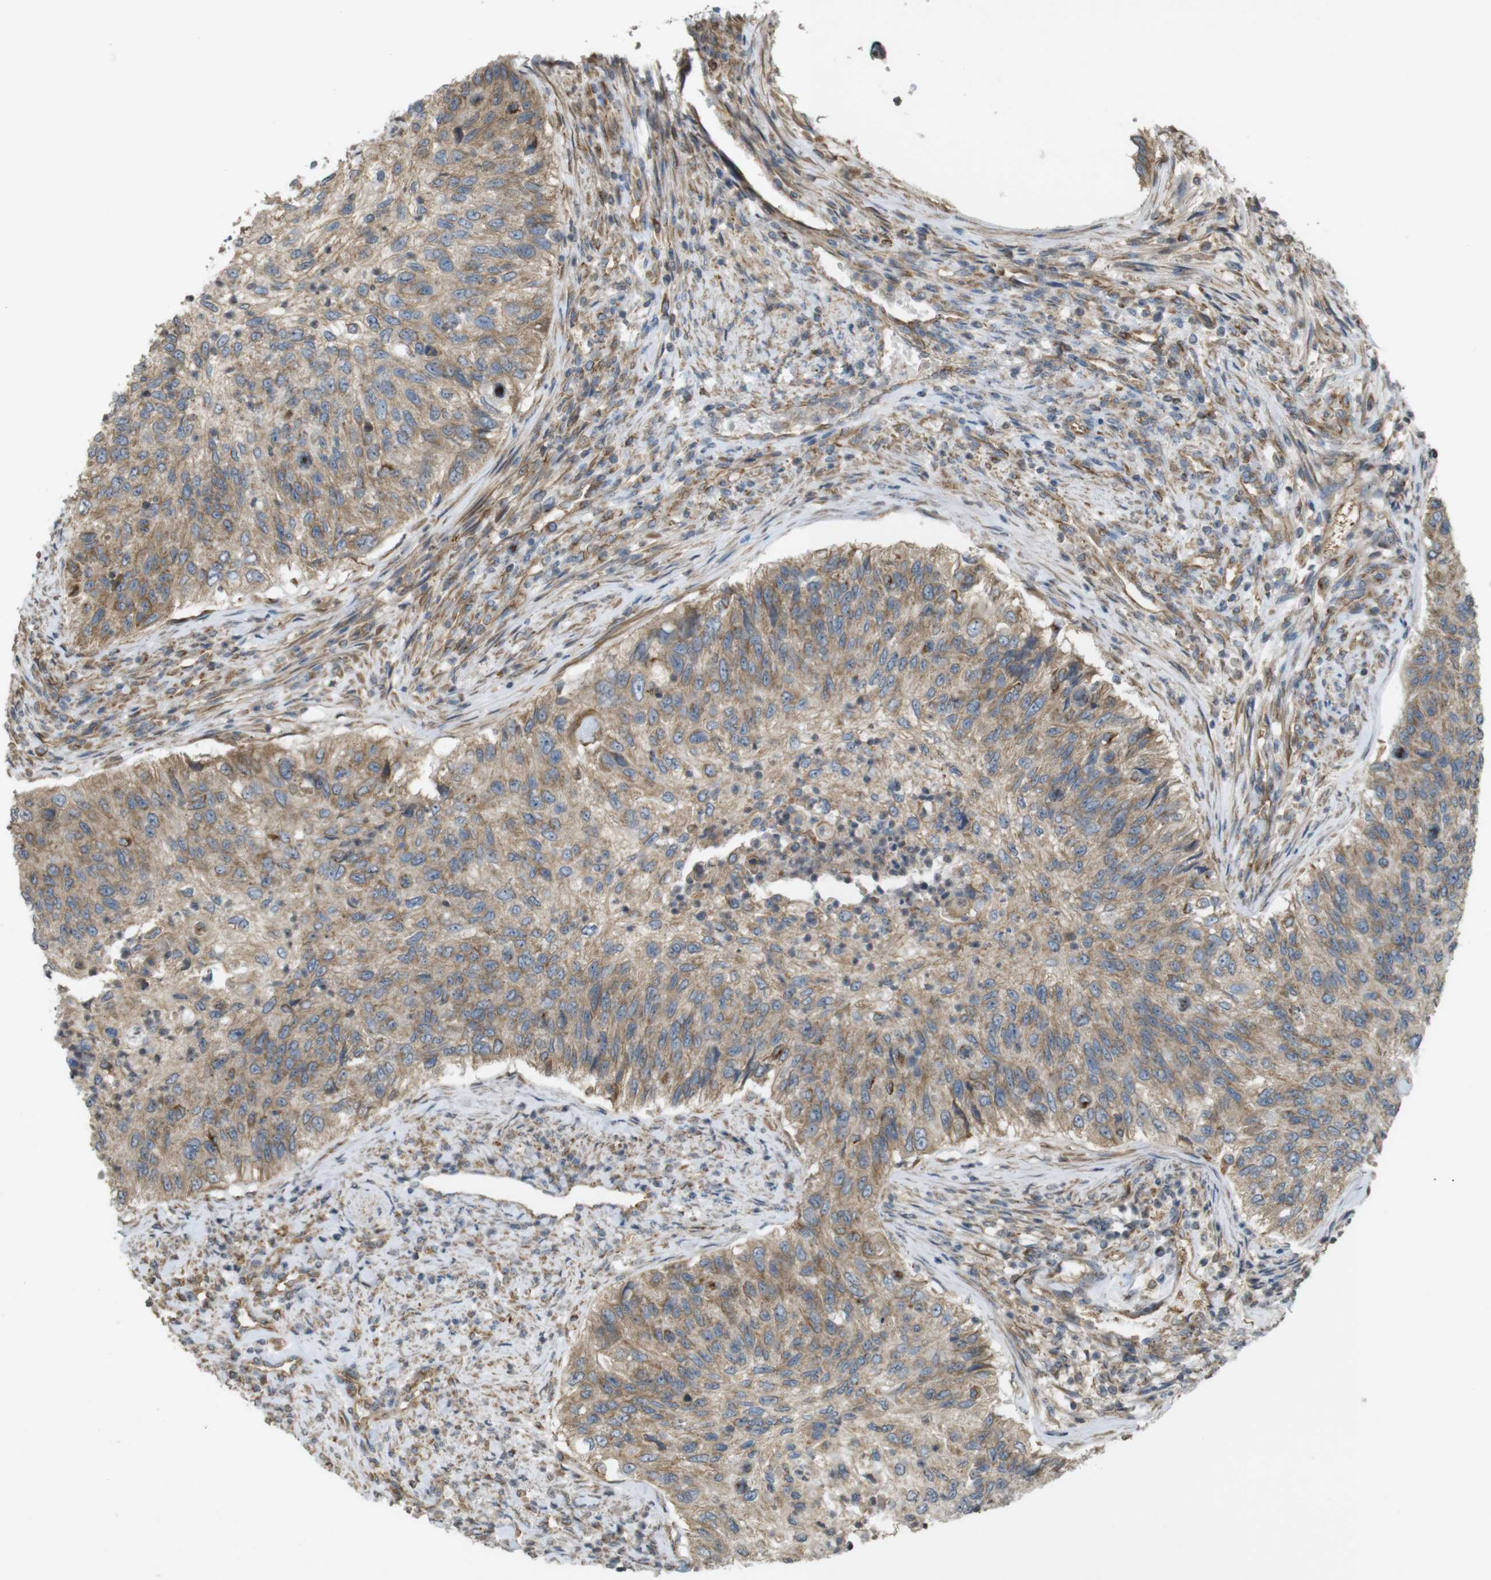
{"staining": {"intensity": "moderate", "quantity": ">75%", "location": "cytoplasmic/membranous"}, "tissue": "urothelial cancer", "cell_type": "Tumor cells", "image_type": "cancer", "snomed": [{"axis": "morphology", "description": "Urothelial carcinoma, High grade"}, {"axis": "topography", "description": "Urinary bladder"}], "caption": "Human urothelial carcinoma (high-grade) stained for a protein (brown) shows moderate cytoplasmic/membranous positive expression in approximately >75% of tumor cells.", "gene": "KIF5B", "patient": {"sex": "female", "age": 60}}